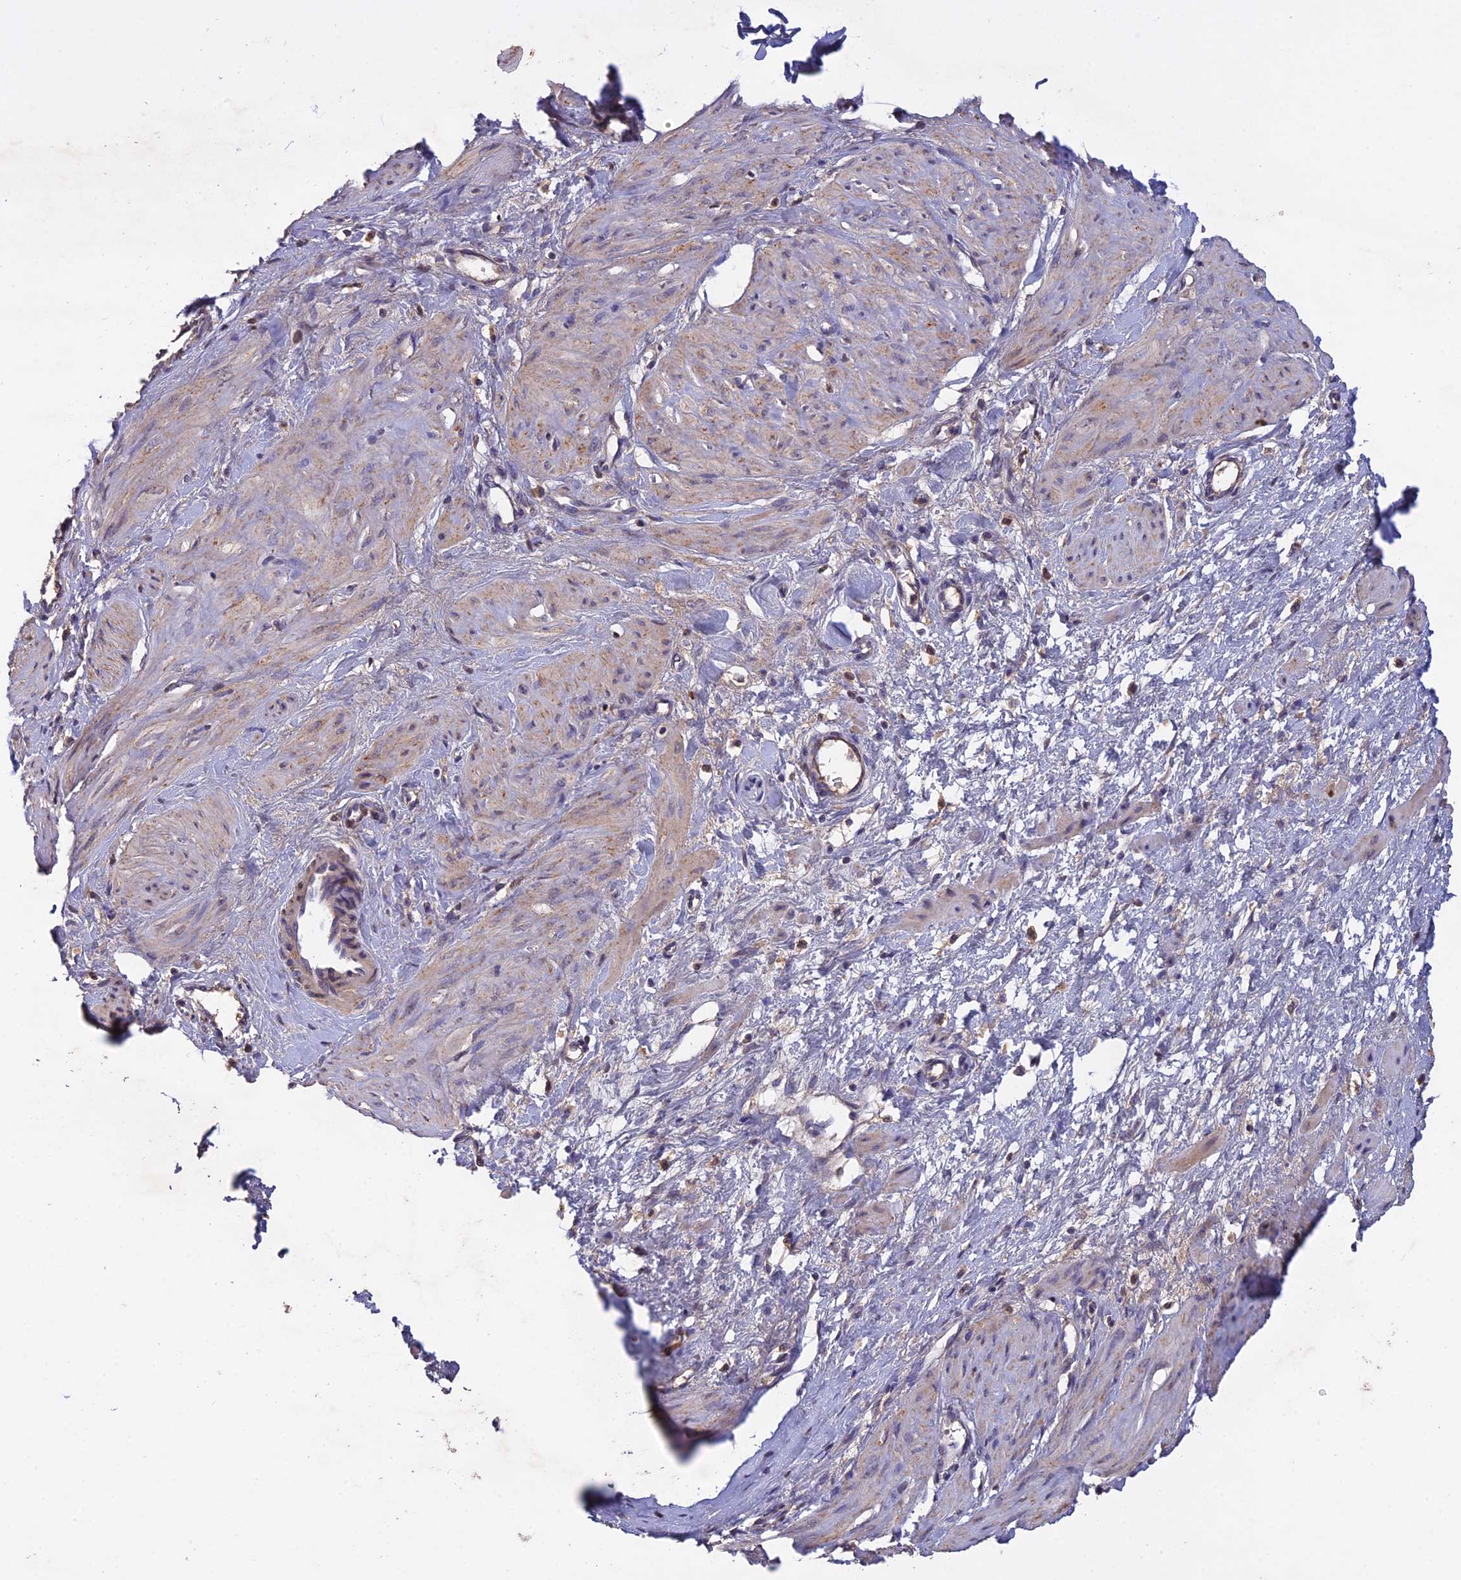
{"staining": {"intensity": "negative", "quantity": "none", "location": "none"}, "tissue": "smooth muscle", "cell_type": "Smooth muscle cells", "image_type": "normal", "snomed": [{"axis": "morphology", "description": "Normal tissue, NOS"}, {"axis": "topography", "description": "Endometrium"}], "caption": "An image of human smooth muscle is negative for staining in smooth muscle cells.", "gene": "SLC39A13", "patient": {"sex": "female", "age": 33}}